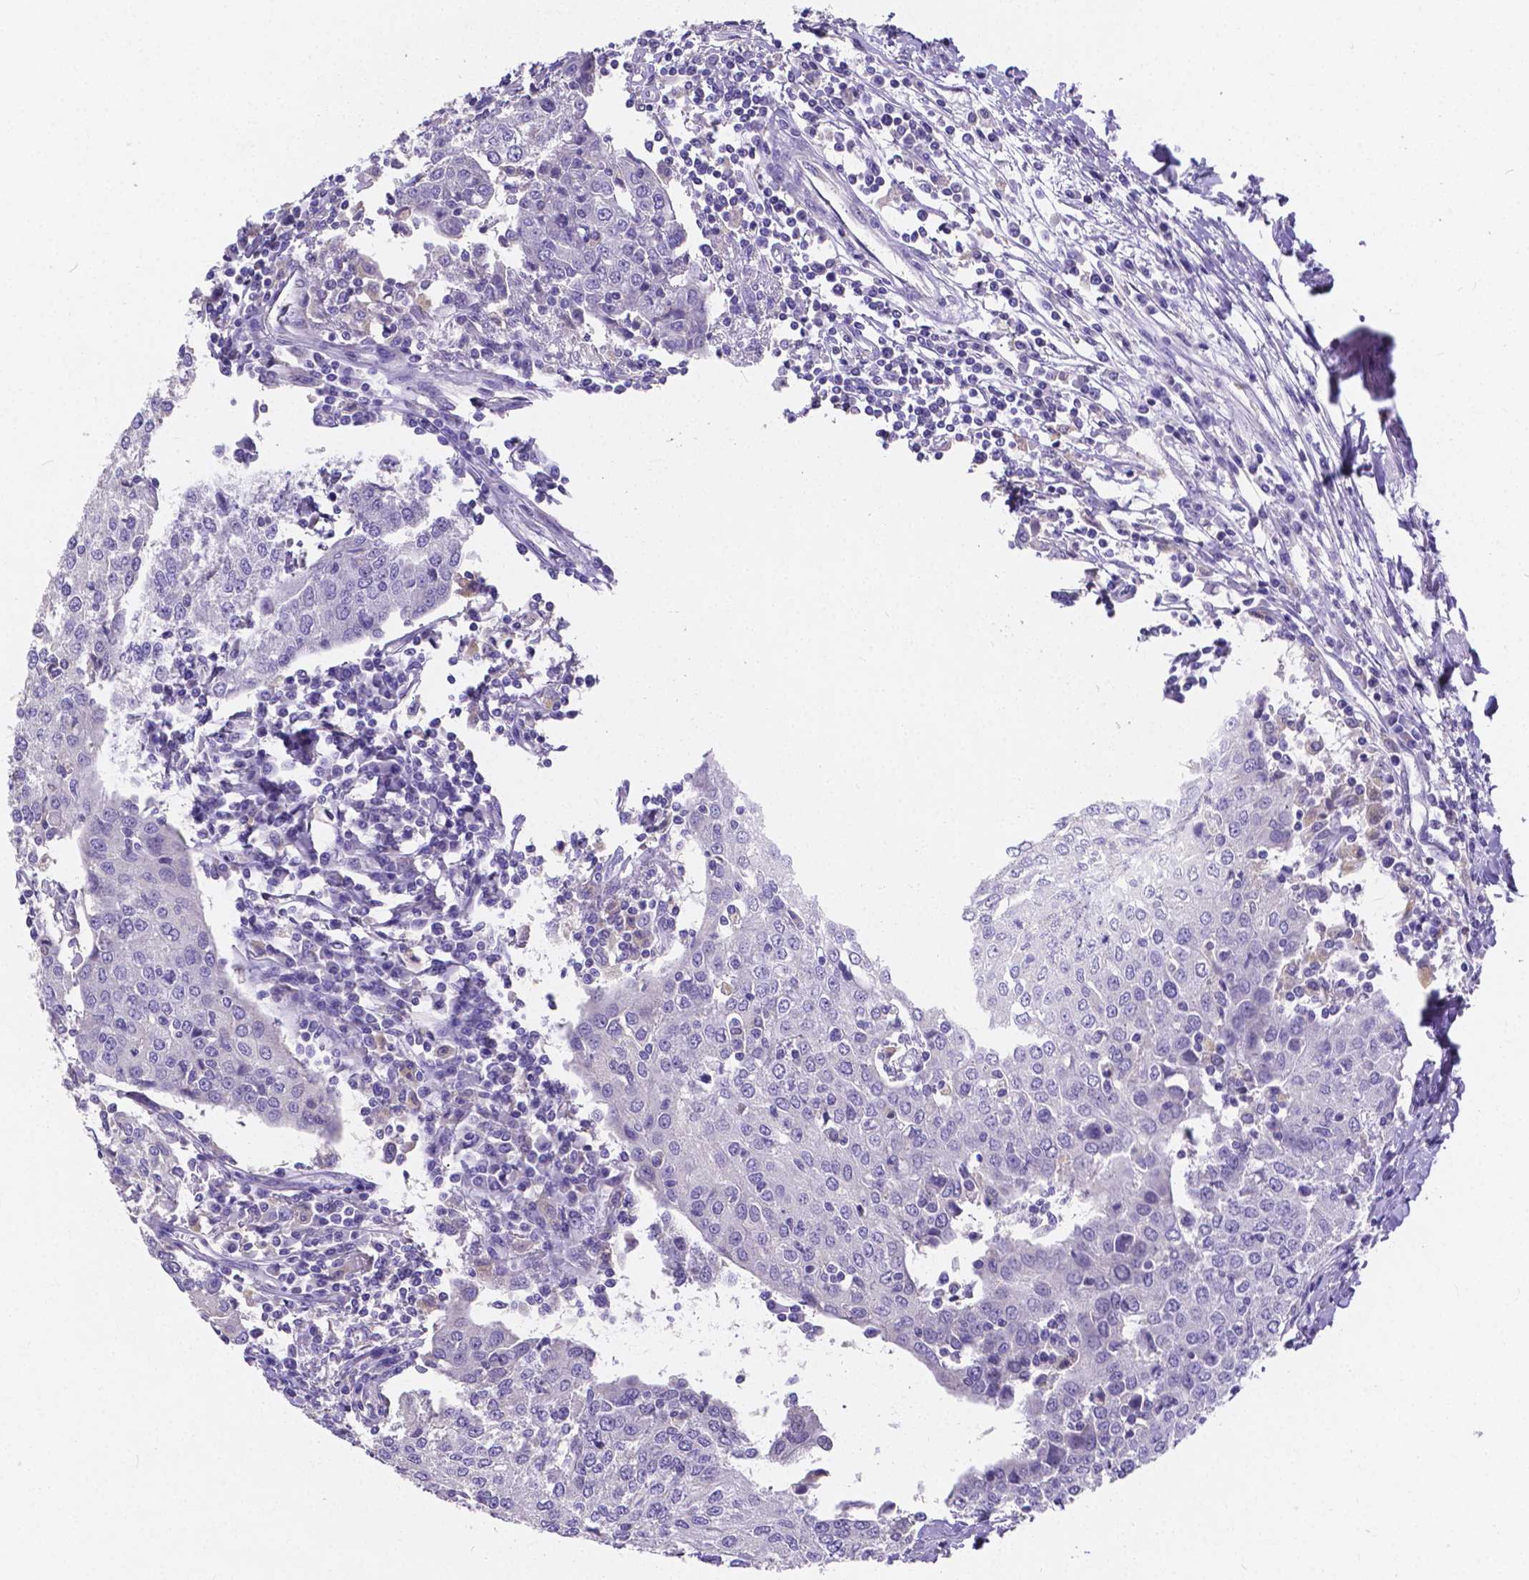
{"staining": {"intensity": "negative", "quantity": "none", "location": "none"}, "tissue": "urothelial cancer", "cell_type": "Tumor cells", "image_type": "cancer", "snomed": [{"axis": "morphology", "description": "Urothelial carcinoma, High grade"}, {"axis": "topography", "description": "Urinary bladder"}], "caption": "This histopathology image is of urothelial cancer stained with immunohistochemistry (IHC) to label a protein in brown with the nuclei are counter-stained blue. There is no positivity in tumor cells. (Stains: DAB immunohistochemistry with hematoxylin counter stain, Microscopy: brightfield microscopy at high magnification).", "gene": "ATP6V1D", "patient": {"sex": "female", "age": 85}}